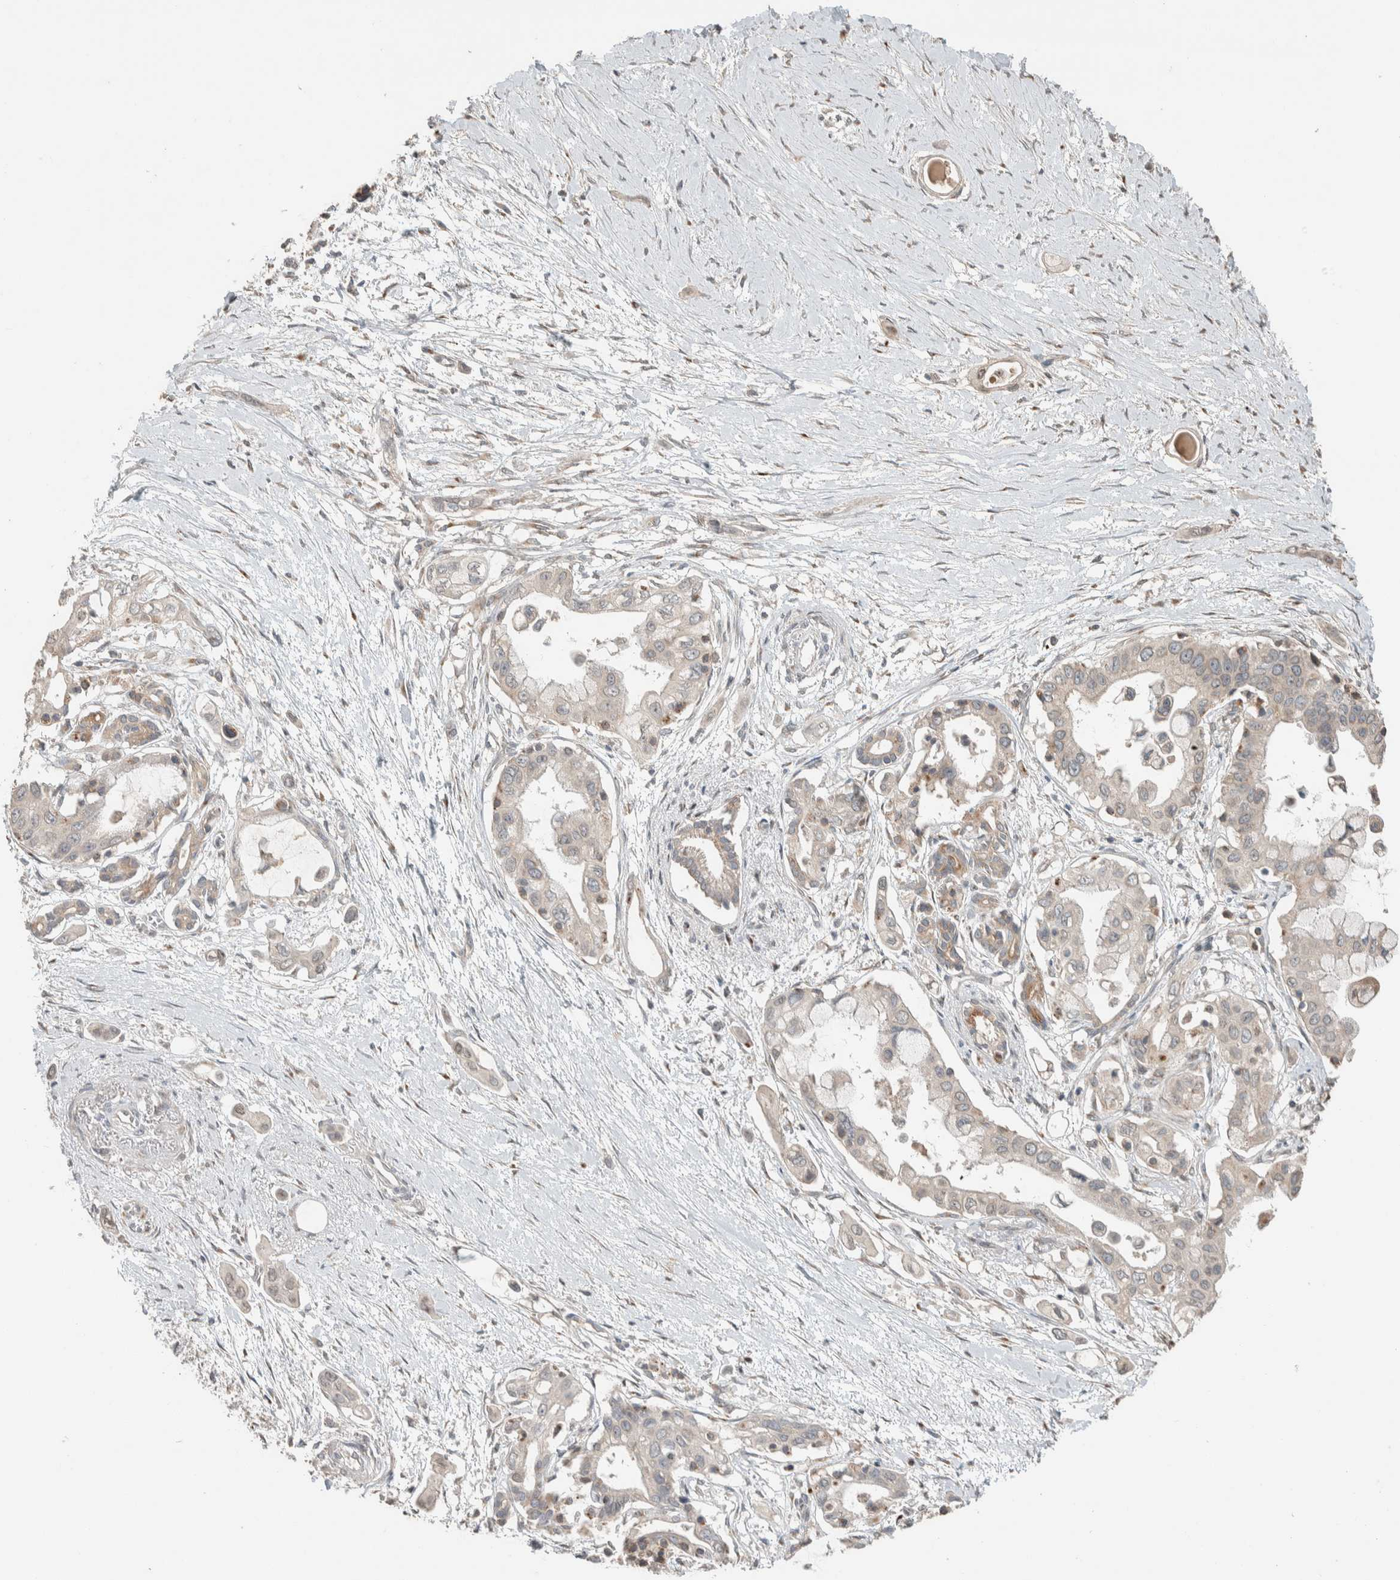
{"staining": {"intensity": "negative", "quantity": "none", "location": "none"}, "tissue": "pancreatic cancer", "cell_type": "Tumor cells", "image_type": "cancer", "snomed": [{"axis": "morphology", "description": "Adenocarcinoma, NOS"}, {"axis": "topography", "description": "Pancreas"}], "caption": "Photomicrograph shows no protein positivity in tumor cells of pancreatic adenocarcinoma tissue.", "gene": "NBR1", "patient": {"sex": "male", "age": 59}}